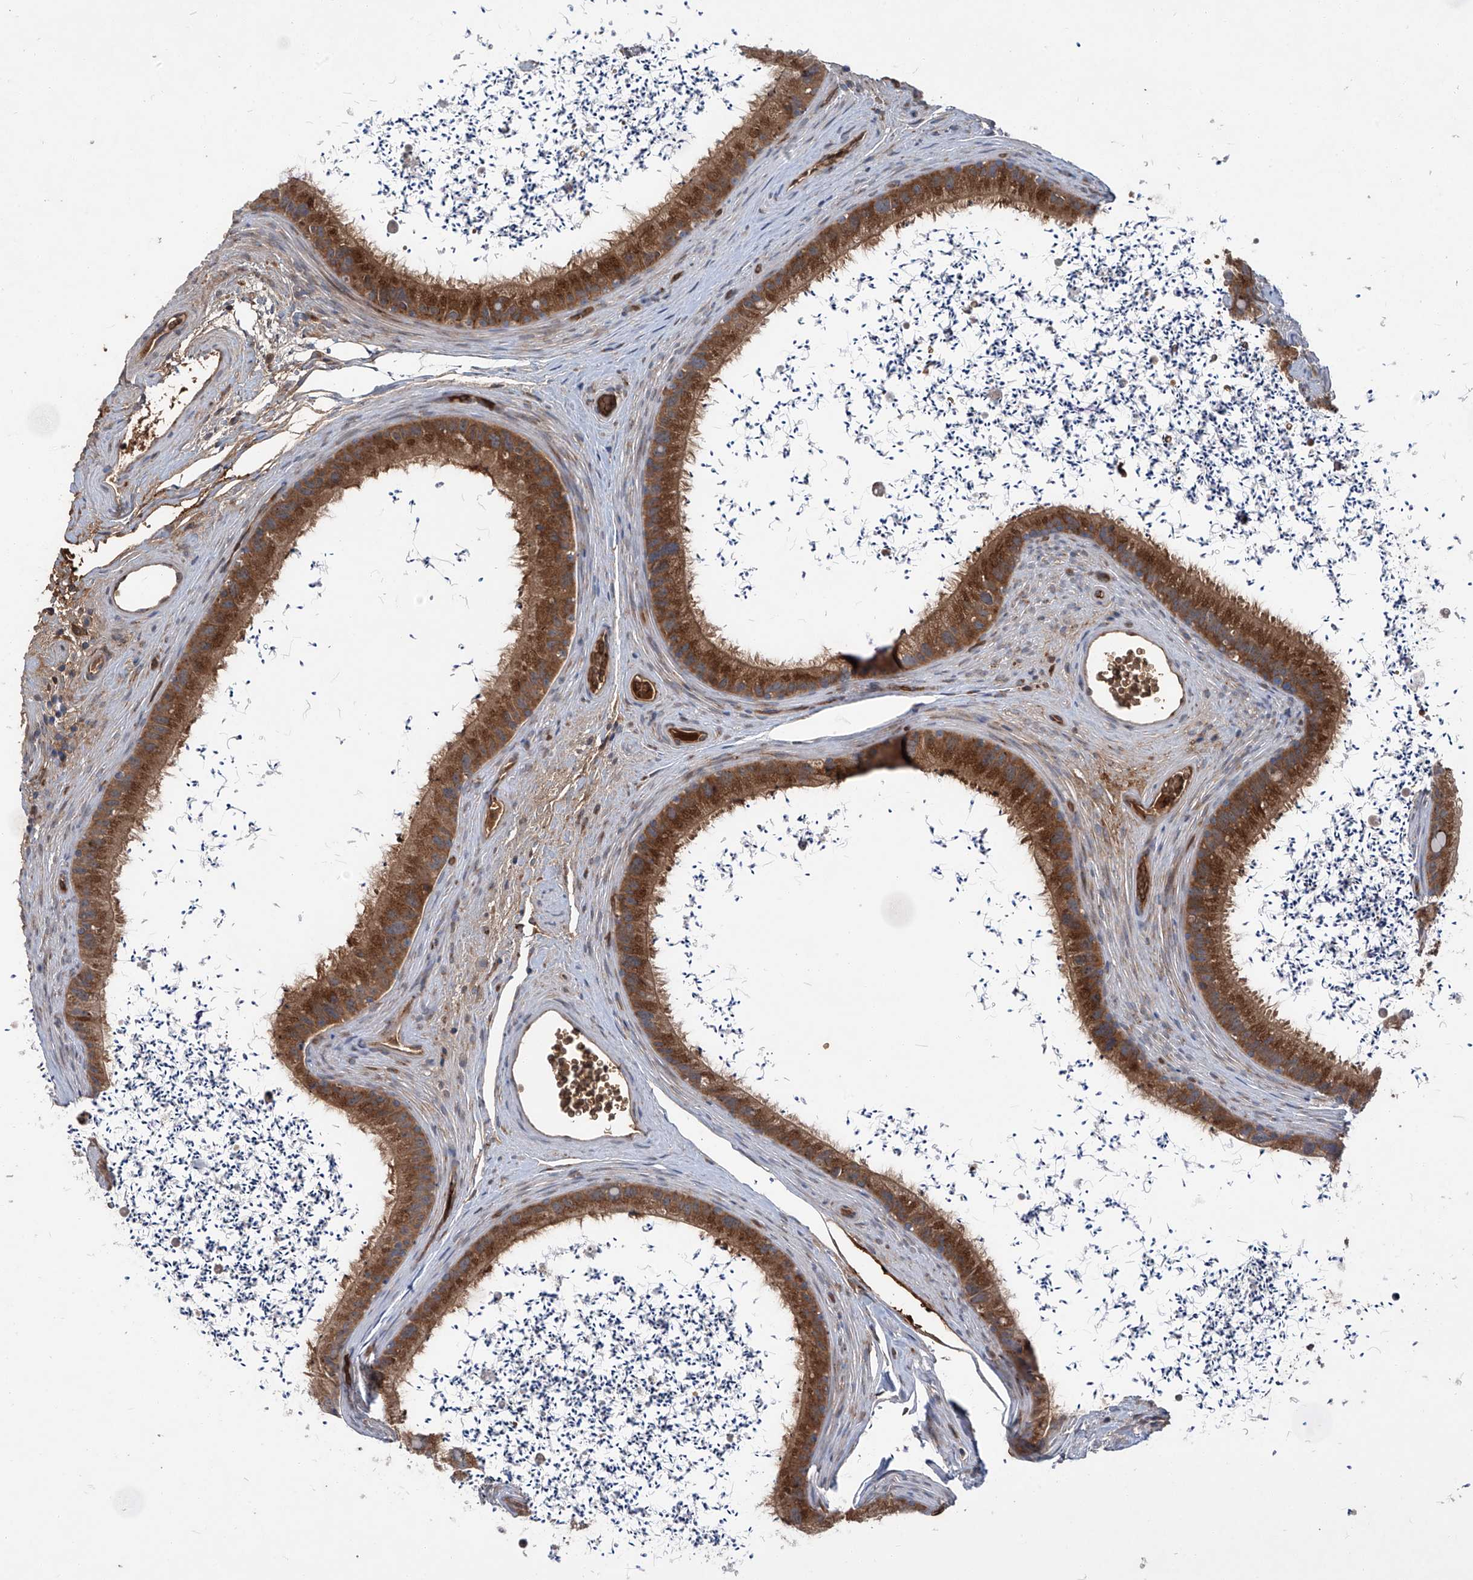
{"staining": {"intensity": "moderate", "quantity": ">75%", "location": "cytoplasmic/membranous"}, "tissue": "epididymis", "cell_type": "Glandular cells", "image_type": "normal", "snomed": [{"axis": "morphology", "description": "Normal tissue, NOS"}, {"axis": "topography", "description": "Epididymis, spermatic cord, NOS"}], "caption": "This is an image of IHC staining of unremarkable epididymis, which shows moderate staining in the cytoplasmic/membranous of glandular cells.", "gene": "ZDHHC9", "patient": {"sex": "male", "age": 50}}